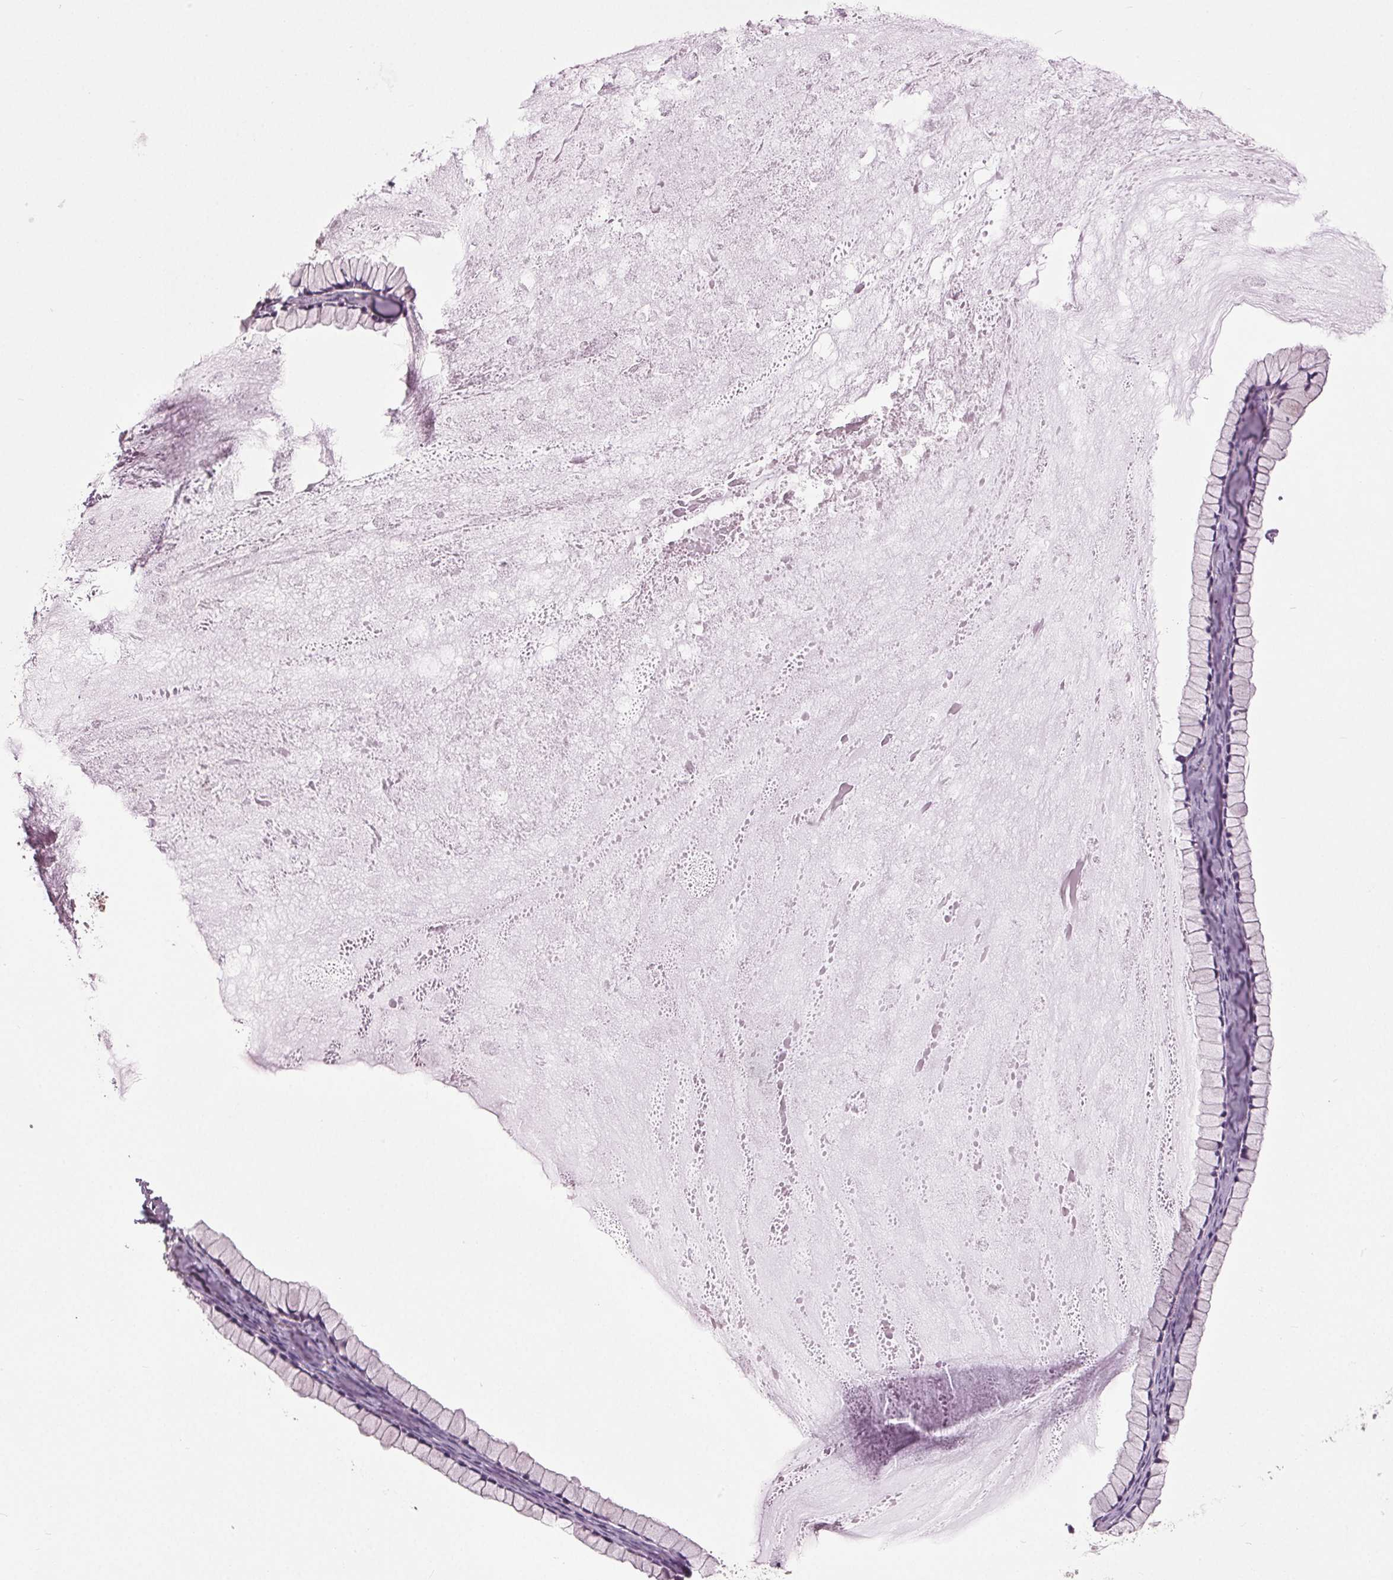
{"staining": {"intensity": "negative", "quantity": "none", "location": "none"}, "tissue": "ovarian cancer", "cell_type": "Tumor cells", "image_type": "cancer", "snomed": [{"axis": "morphology", "description": "Cystadenocarcinoma, mucinous, NOS"}, {"axis": "topography", "description": "Ovary"}], "caption": "High magnification brightfield microscopy of ovarian cancer stained with DAB (brown) and counterstained with hematoxylin (blue): tumor cells show no significant expression.", "gene": "BSDC1", "patient": {"sex": "female", "age": 41}}